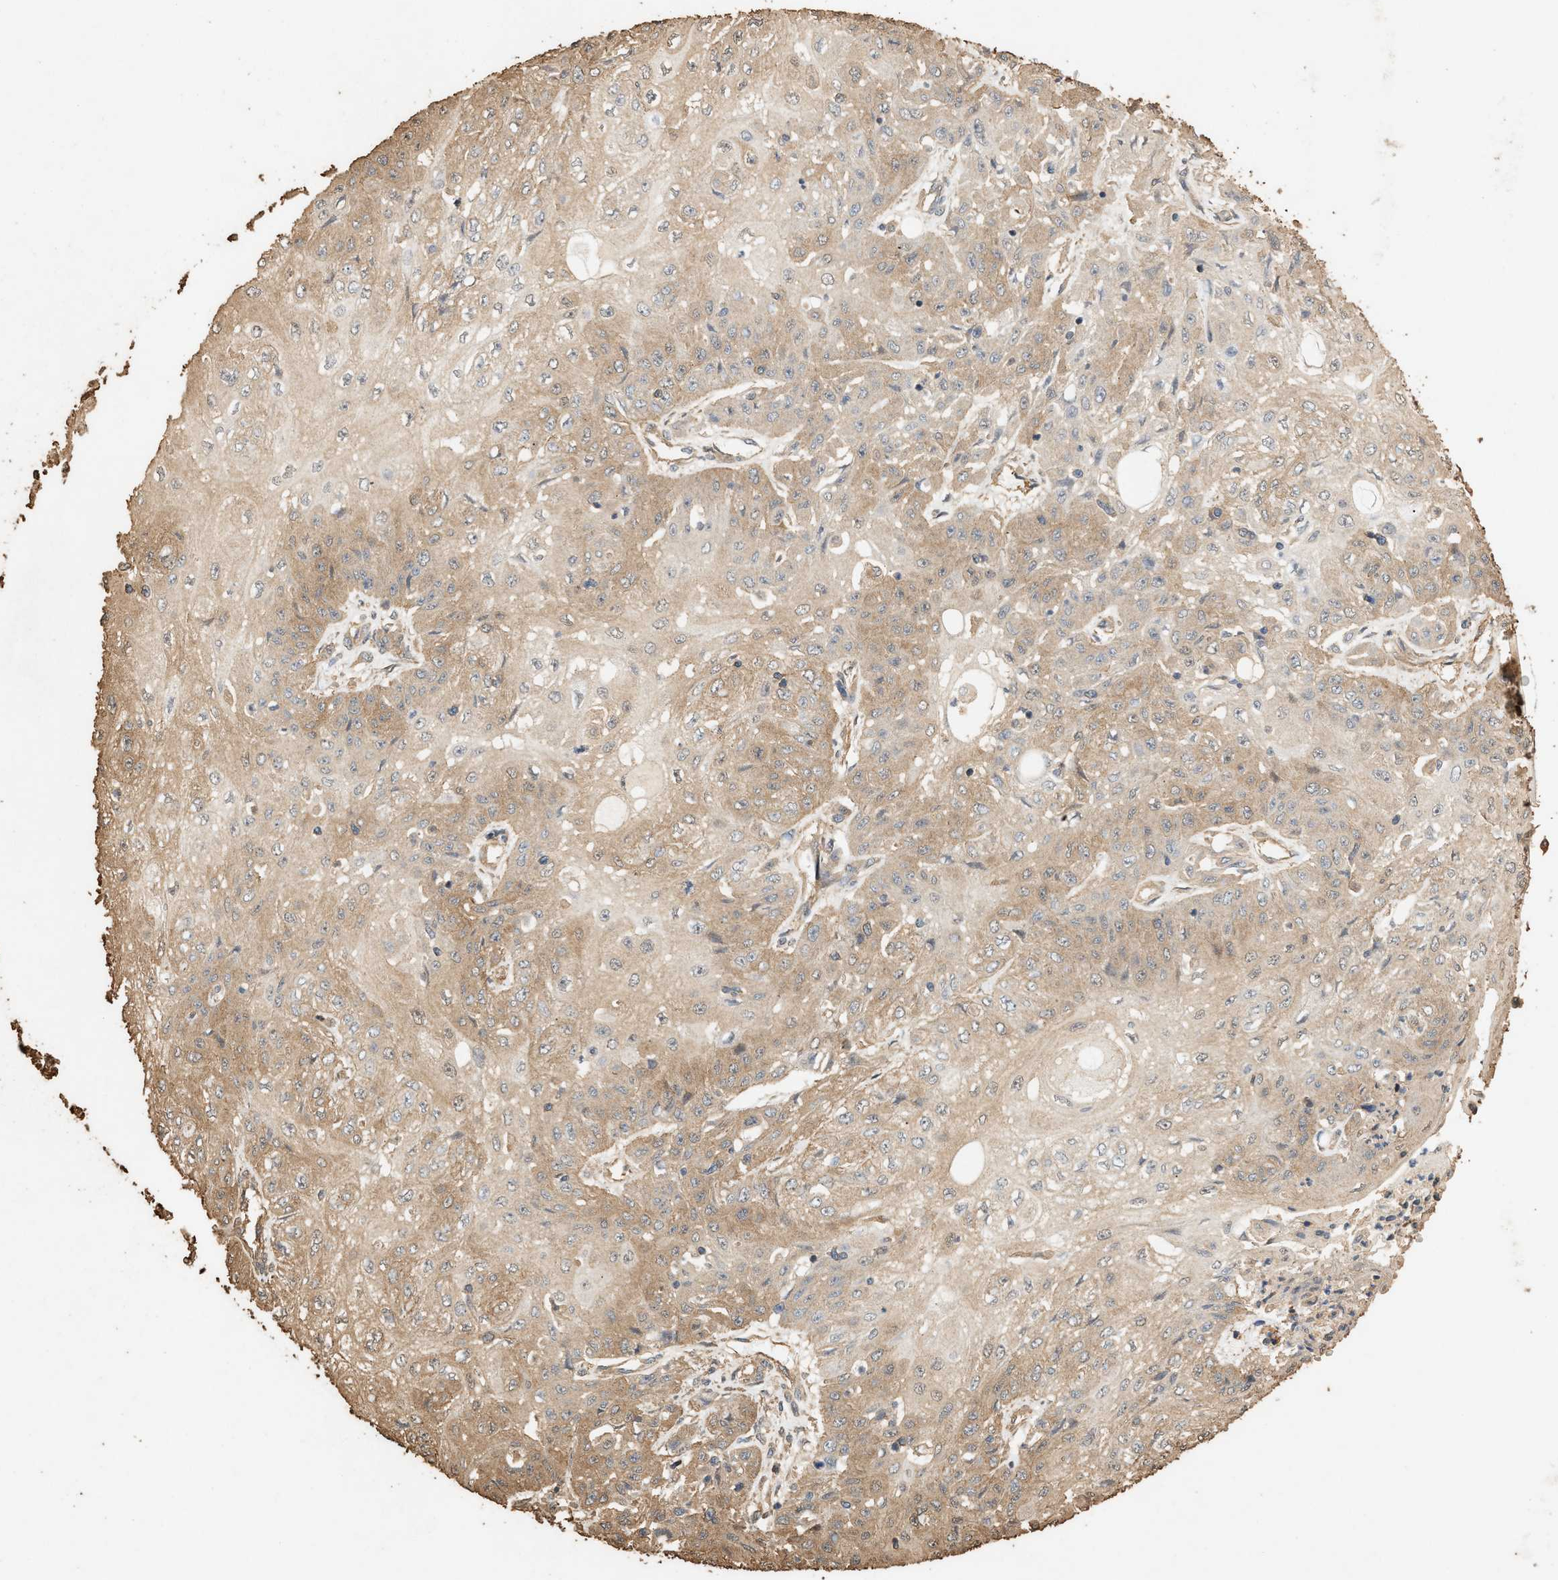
{"staining": {"intensity": "weak", "quantity": ">75%", "location": "cytoplasmic/membranous"}, "tissue": "skin cancer", "cell_type": "Tumor cells", "image_type": "cancer", "snomed": [{"axis": "morphology", "description": "Squamous cell carcinoma, NOS"}, {"axis": "morphology", "description": "Squamous cell carcinoma, metastatic, NOS"}, {"axis": "topography", "description": "Skin"}, {"axis": "topography", "description": "Lymph node"}], "caption": "Tumor cells reveal low levels of weak cytoplasmic/membranous staining in about >75% of cells in human skin metastatic squamous cell carcinoma.", "gene": "DCAF7", "patient": {"sex": "male", "age": 75}}